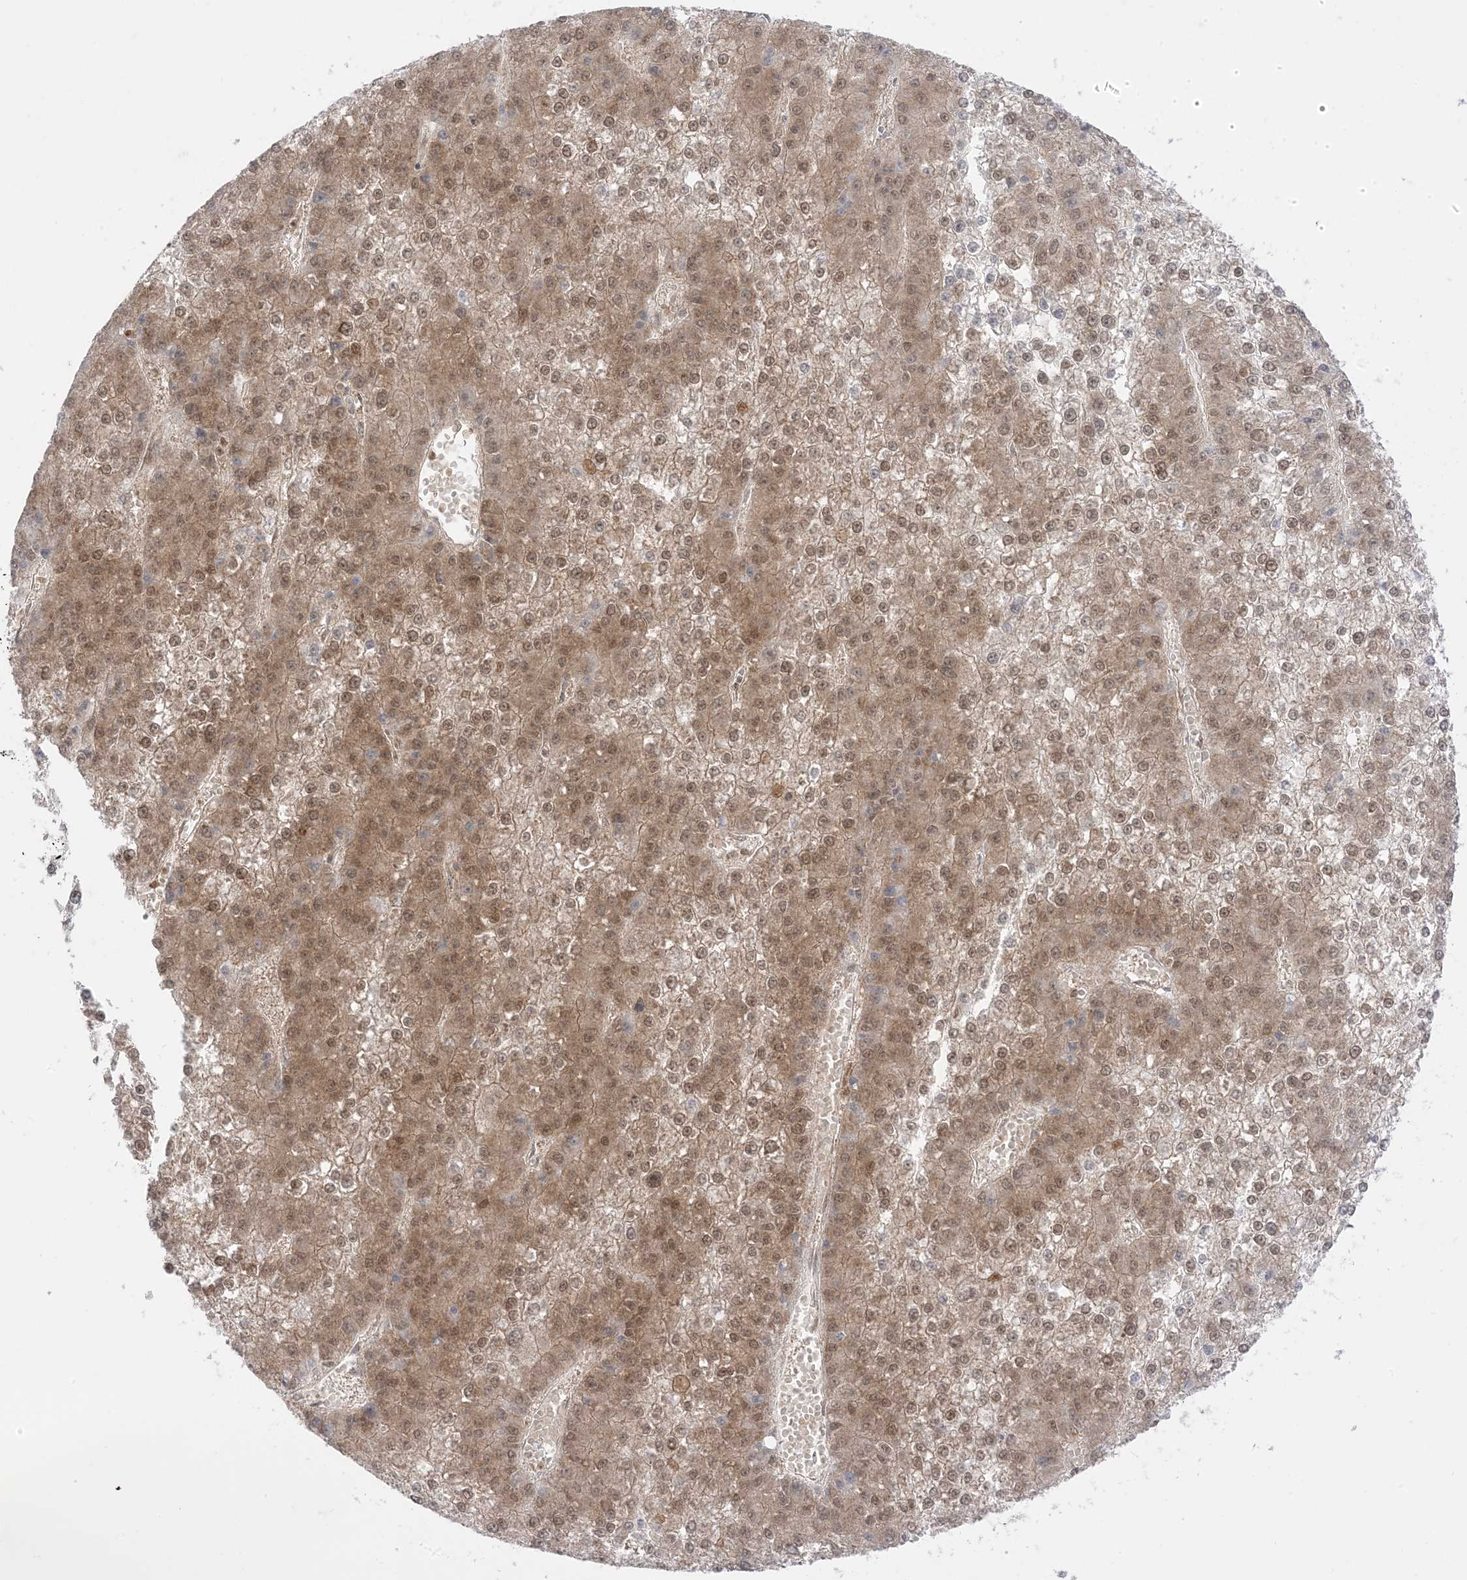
{"staining": {"intensity": "weak", "quantity": ">75%", "location": "cytoplasmic/membranous,nuclear"}, "tissue": "liver cancer", "cell_type": "Tumor cells", "image_type": "cancer", "snomed": [{"axis": "morphology", "description": "Carcinoma, Hepatocellular, NOS"}, {"axis": "topography", "description": "Liver"}], "caption": "Liver cancer stained for a protein (brown) demonstrates weak cytoplasmic/membranous and nuclear positive expression in approximately >75% of tumor cells.", "gene": "PTPA", "patient": {"sex": "female", "age": 73}}